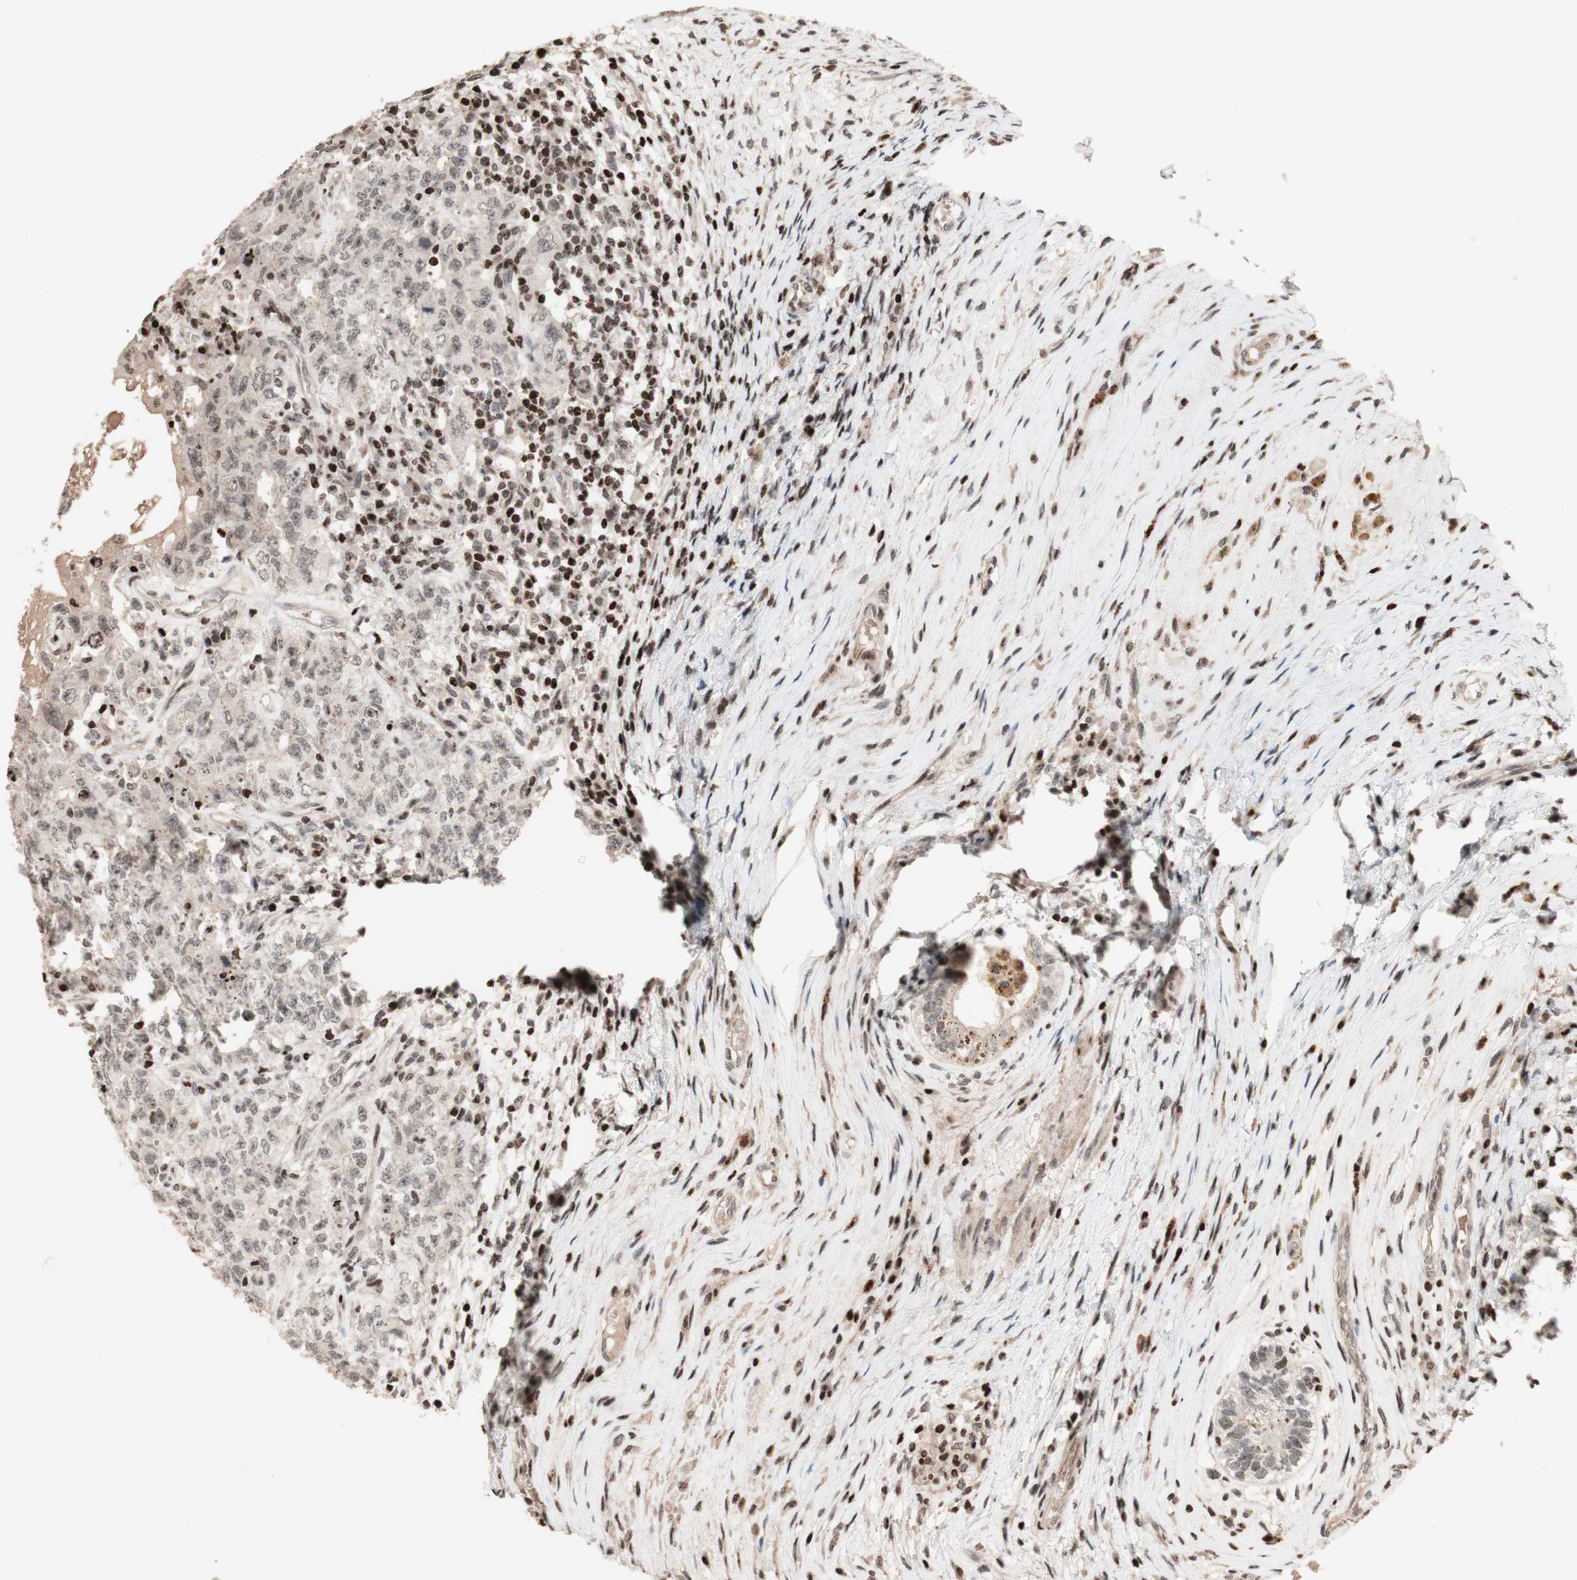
{"staining": {"intensity": "negative", "quantity": "none", "location": "none"}, "tissue": "testis cancer", "cell_type": "Tumor cells", "image_type": "cancer", "snomed": [{"axis": "morphology", "description": "Carcinoma, Embryonal, NOS"}, {"axis": "topography", "description": "Testis"}], "caption": "An image of embryonal carcinoma (testis) stained for a protein shows no brown staining in tumor cells.", "gene": "POLA1", "patient": {"sex": "male", "age": 26}}